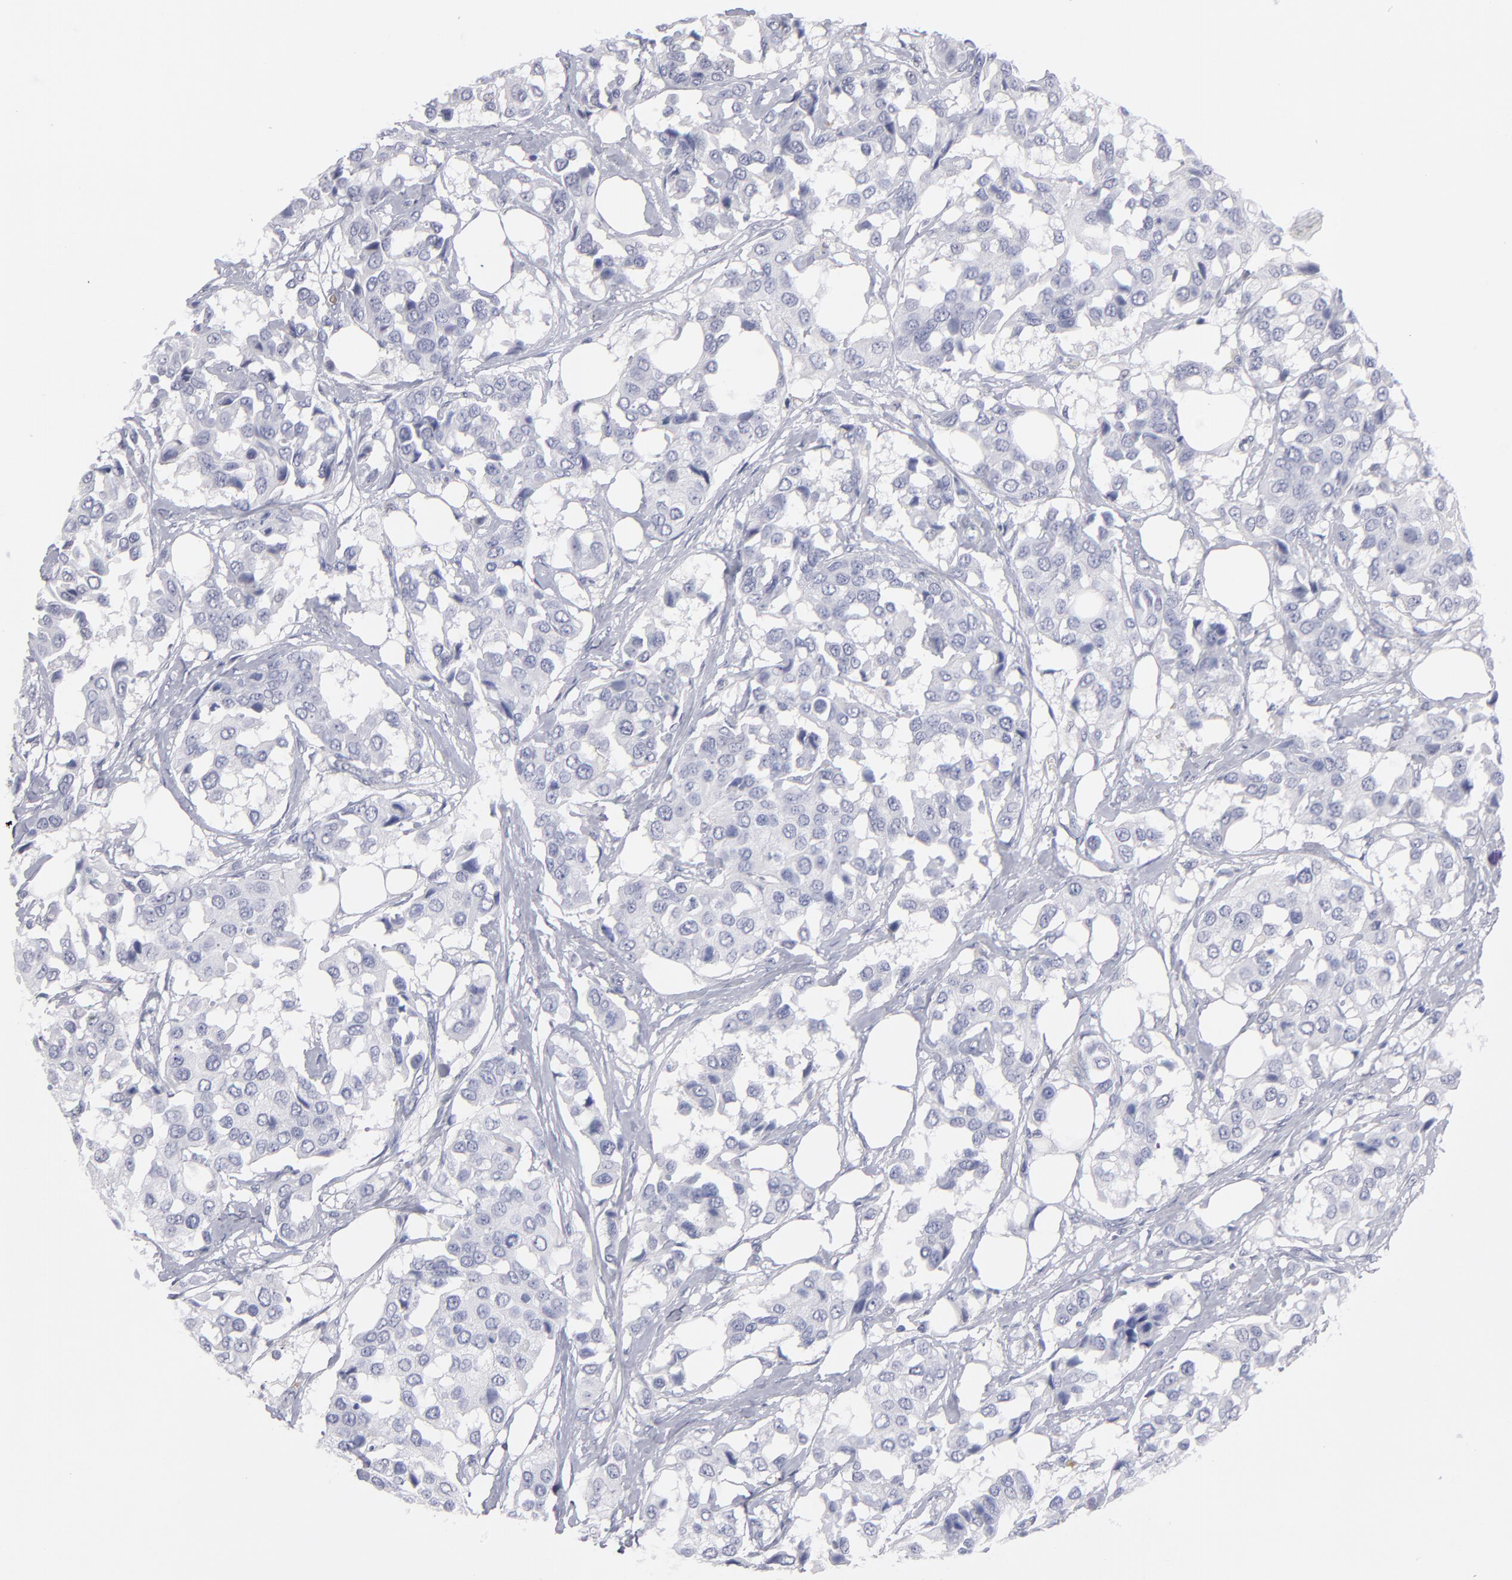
{"staining": {"intensity": "negative", "quantity": "none", "location": "none"}, "tissue": "breast cancer", "cell_type": "Tumor cells", "image_type": "cancer", "snomed": [{"axis": "morphology", "description": "Duct carcinoma"}, {"axis": "topography", "description": "Breast"}], "caption": "Human breast cancer stained for a protein using immunohistochemistry (IHC) reveals no expression in tumor cells.", "gene": "MGAM", "patient": {"sex": "female", "age": 80}}